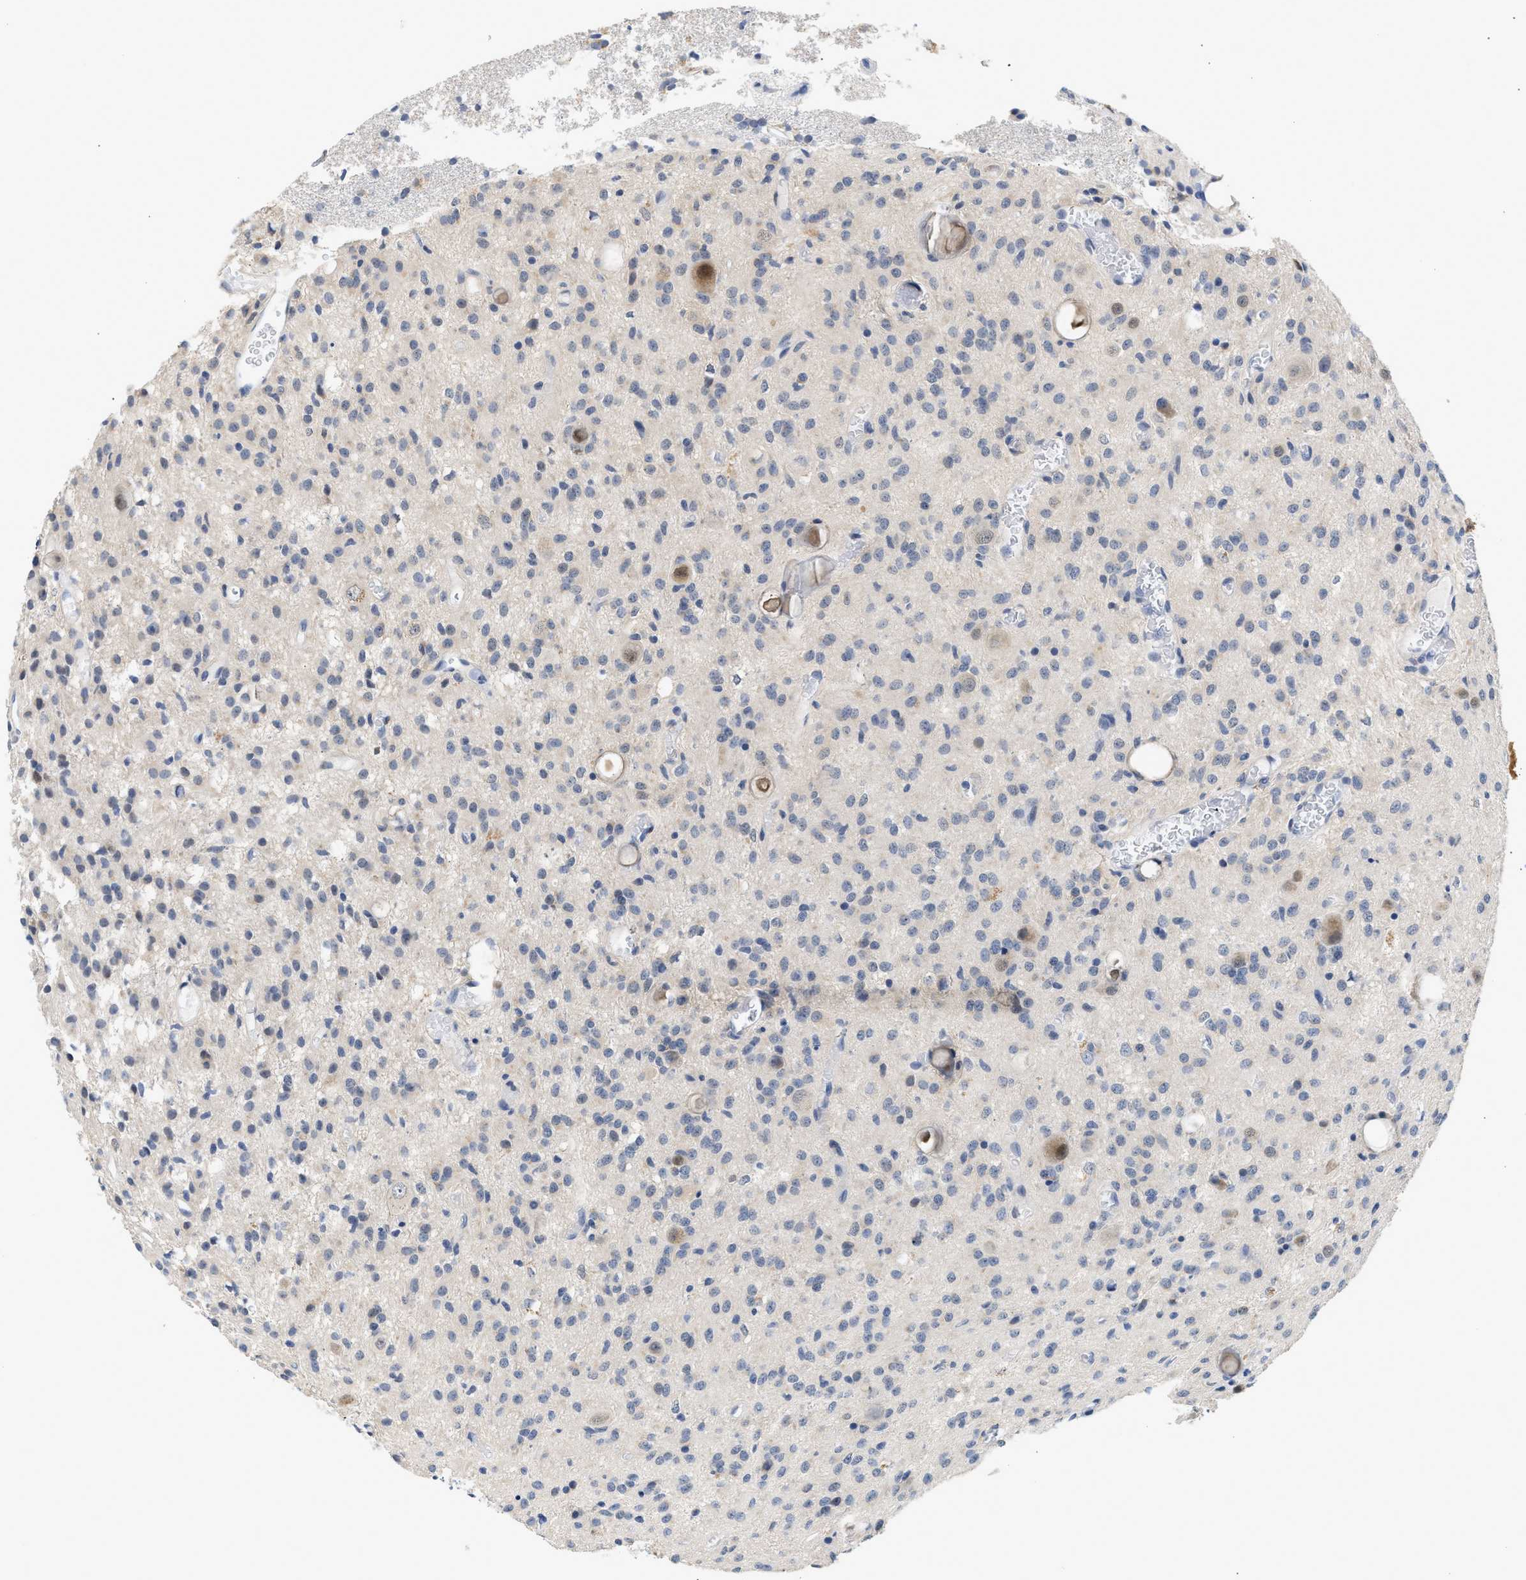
{"staining": {"intensity": "weak", "quantity": "<25%", "location": "cytoplasmic/membranous"}, "tissue": "glioma", "cell_type": "Tumor cells", "image_type": "cancer", "snomed": [{"axis": "morphology", "description": "Glioma, malignant, High grade"}, {"axis": "topography", "description": "Brain"}], "caption": "Immunohistochemistry (IHC) of glioma displays no staining in tumor cells.", "gene": "PPM1L", "patient": {"sex": "female", "age": 59}}